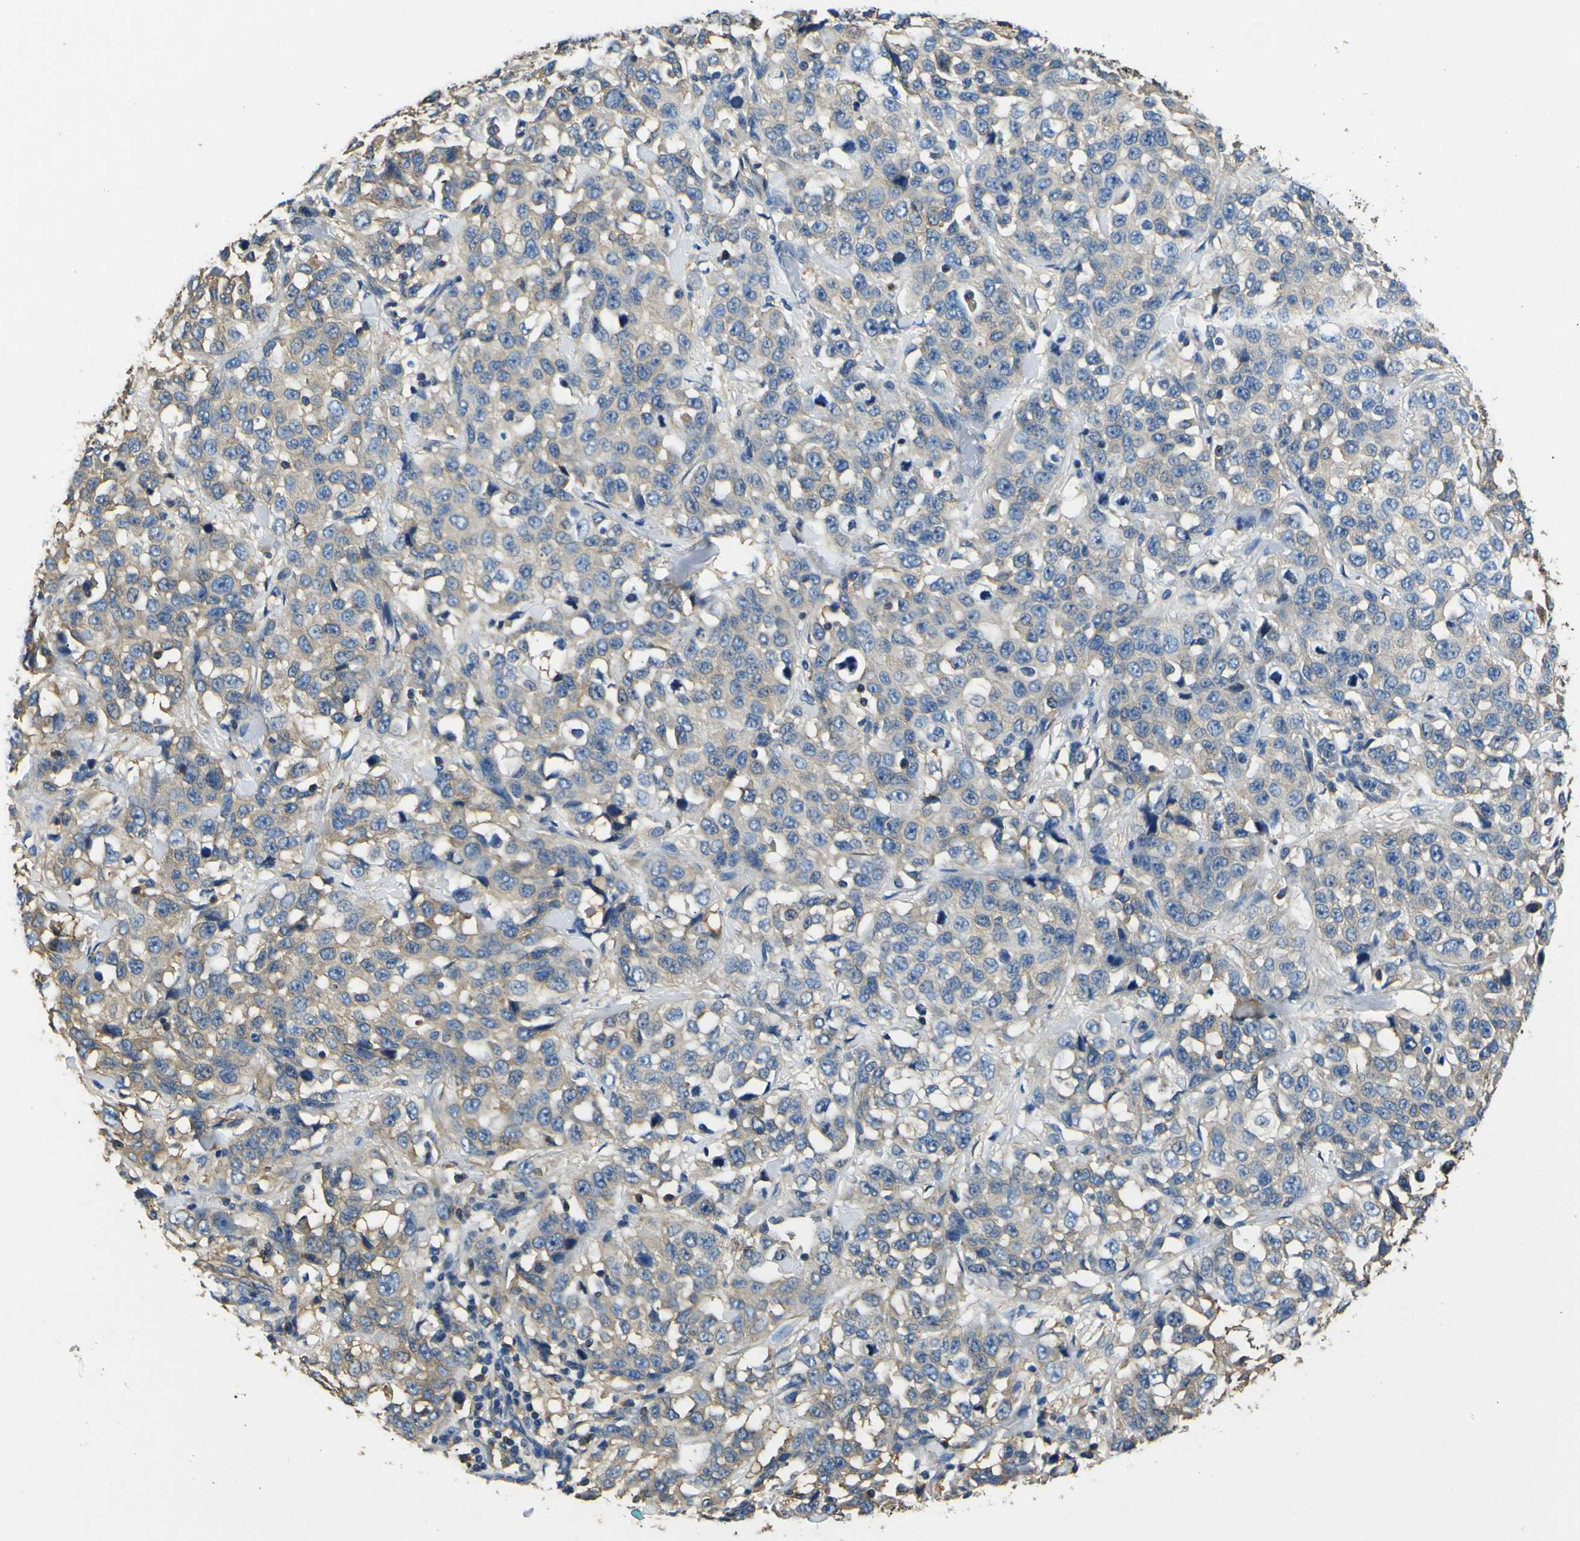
{"staining": {"intensity": "moderate", "quantity": "25%-75%", "location": "cytoplasmic/membranous"}, "tissue": "stomach cancer", "cell_type": "Tumor cells", "image_type": "cancer", "snomed": [{"axis": "morphology", "description": "Normal tissue, NOS"}, {"axis": "morphology", "description": "Adenocarcinoma, NOS"}, {"axis": "topography", "description": "Stomach"}], "caption": "Stomach cancer tissue demonstrates moderate cytoplasmic/membranous staining in about 25%-75% of tumor cells, visualized by immunohistochemistry. Nuclei are stained in blue.", "gene": "TUBB", "patient": {"sex": "male", "age": 48}}